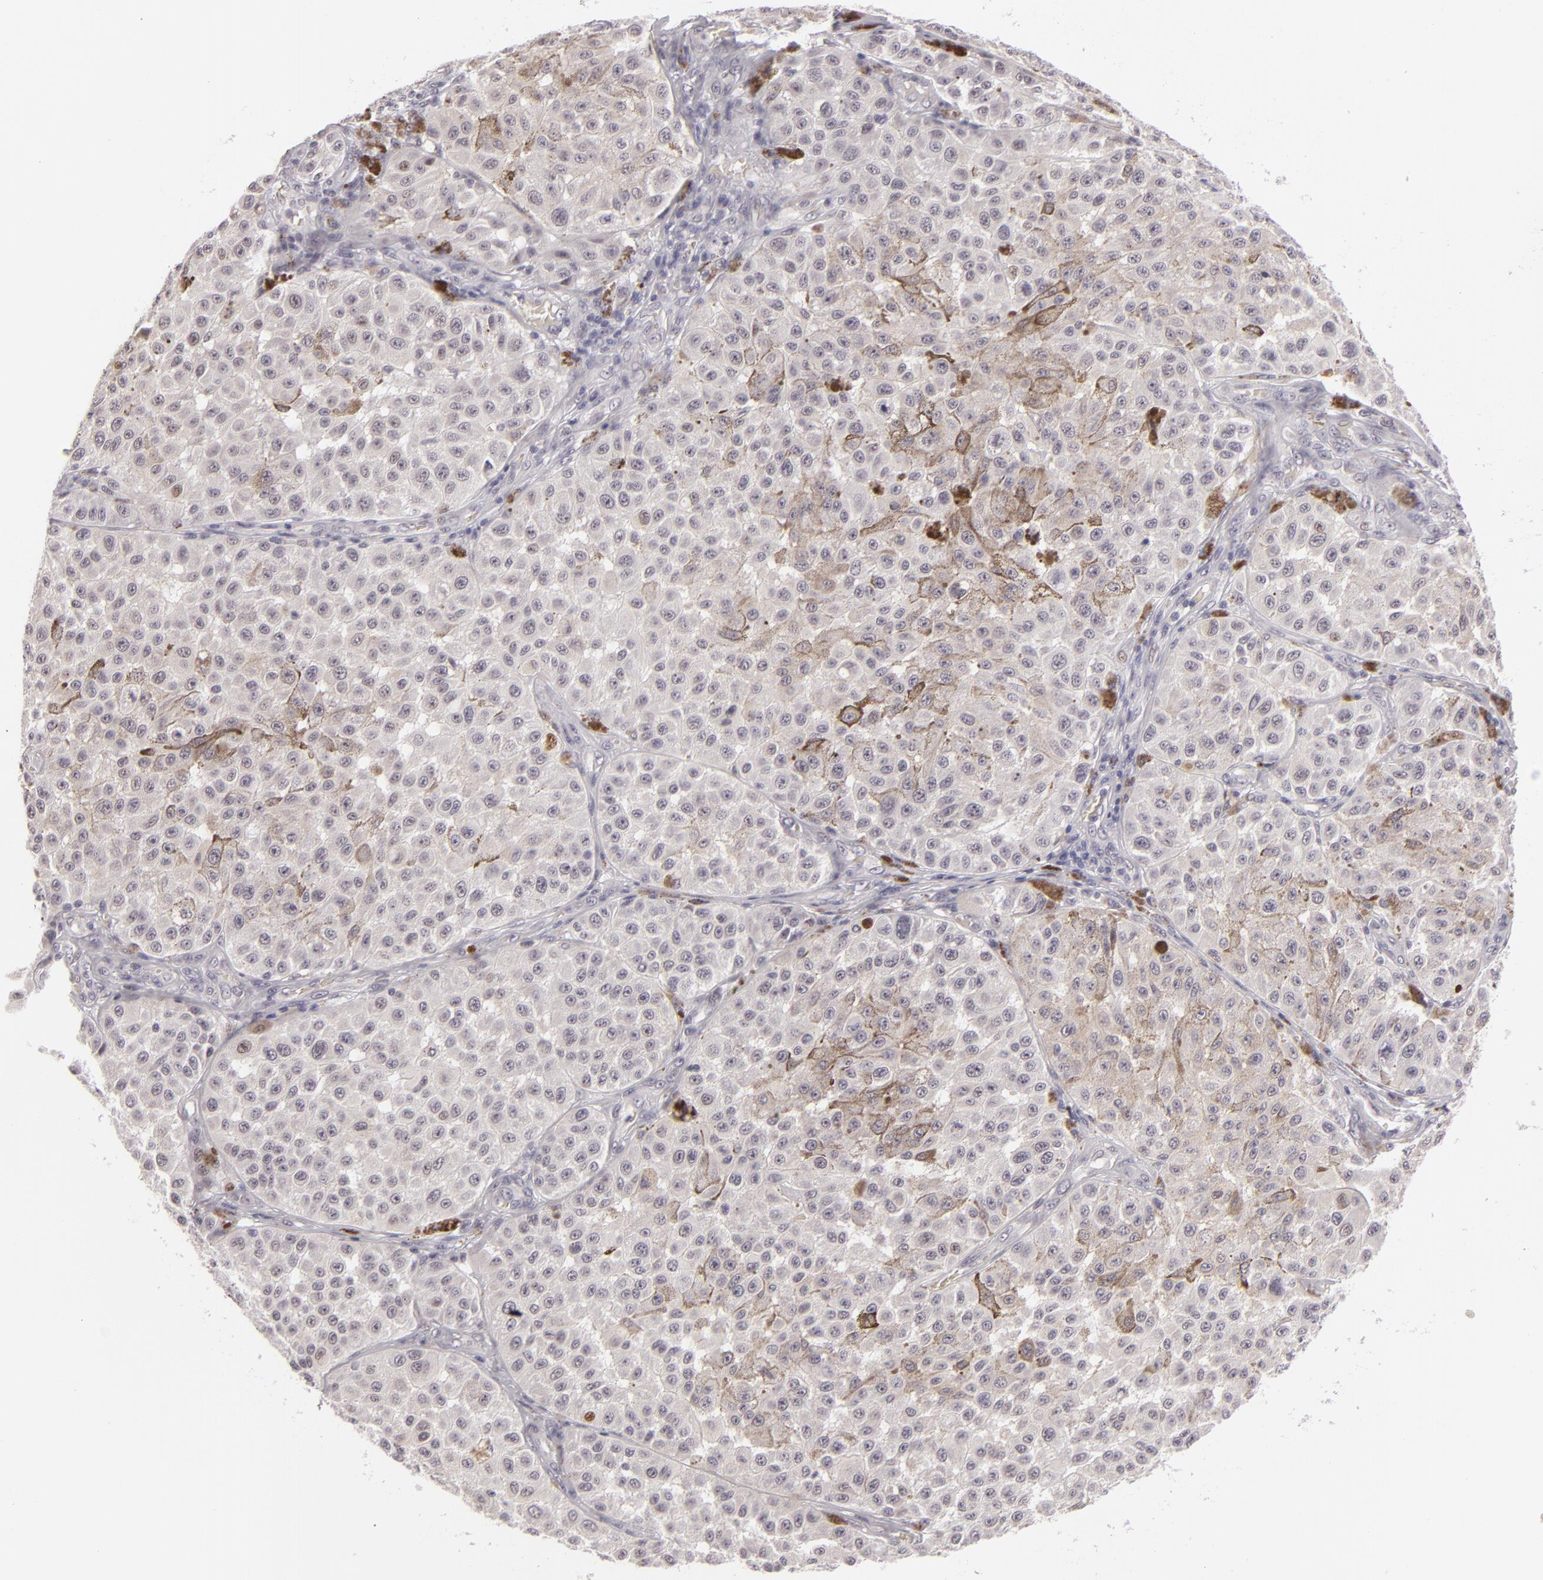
{"staining": {"intensity": "negative", "quantity": "none", "location": "none"}, "tissue": "melanoma", "cell_type": "Tumor cells", "image_type": "cancer", "snomed": [{"axis": "morphology", "description": "Malignant melanoma, NOS"}, {"axis": "topography", "description": "Skin"}], "caption": "Immunohistochemistry (IHC) of melanoma exhibits no positivity in tumor cells.", "gene": "ZNF205", "patient": {"sex": "female", "age": 64}}